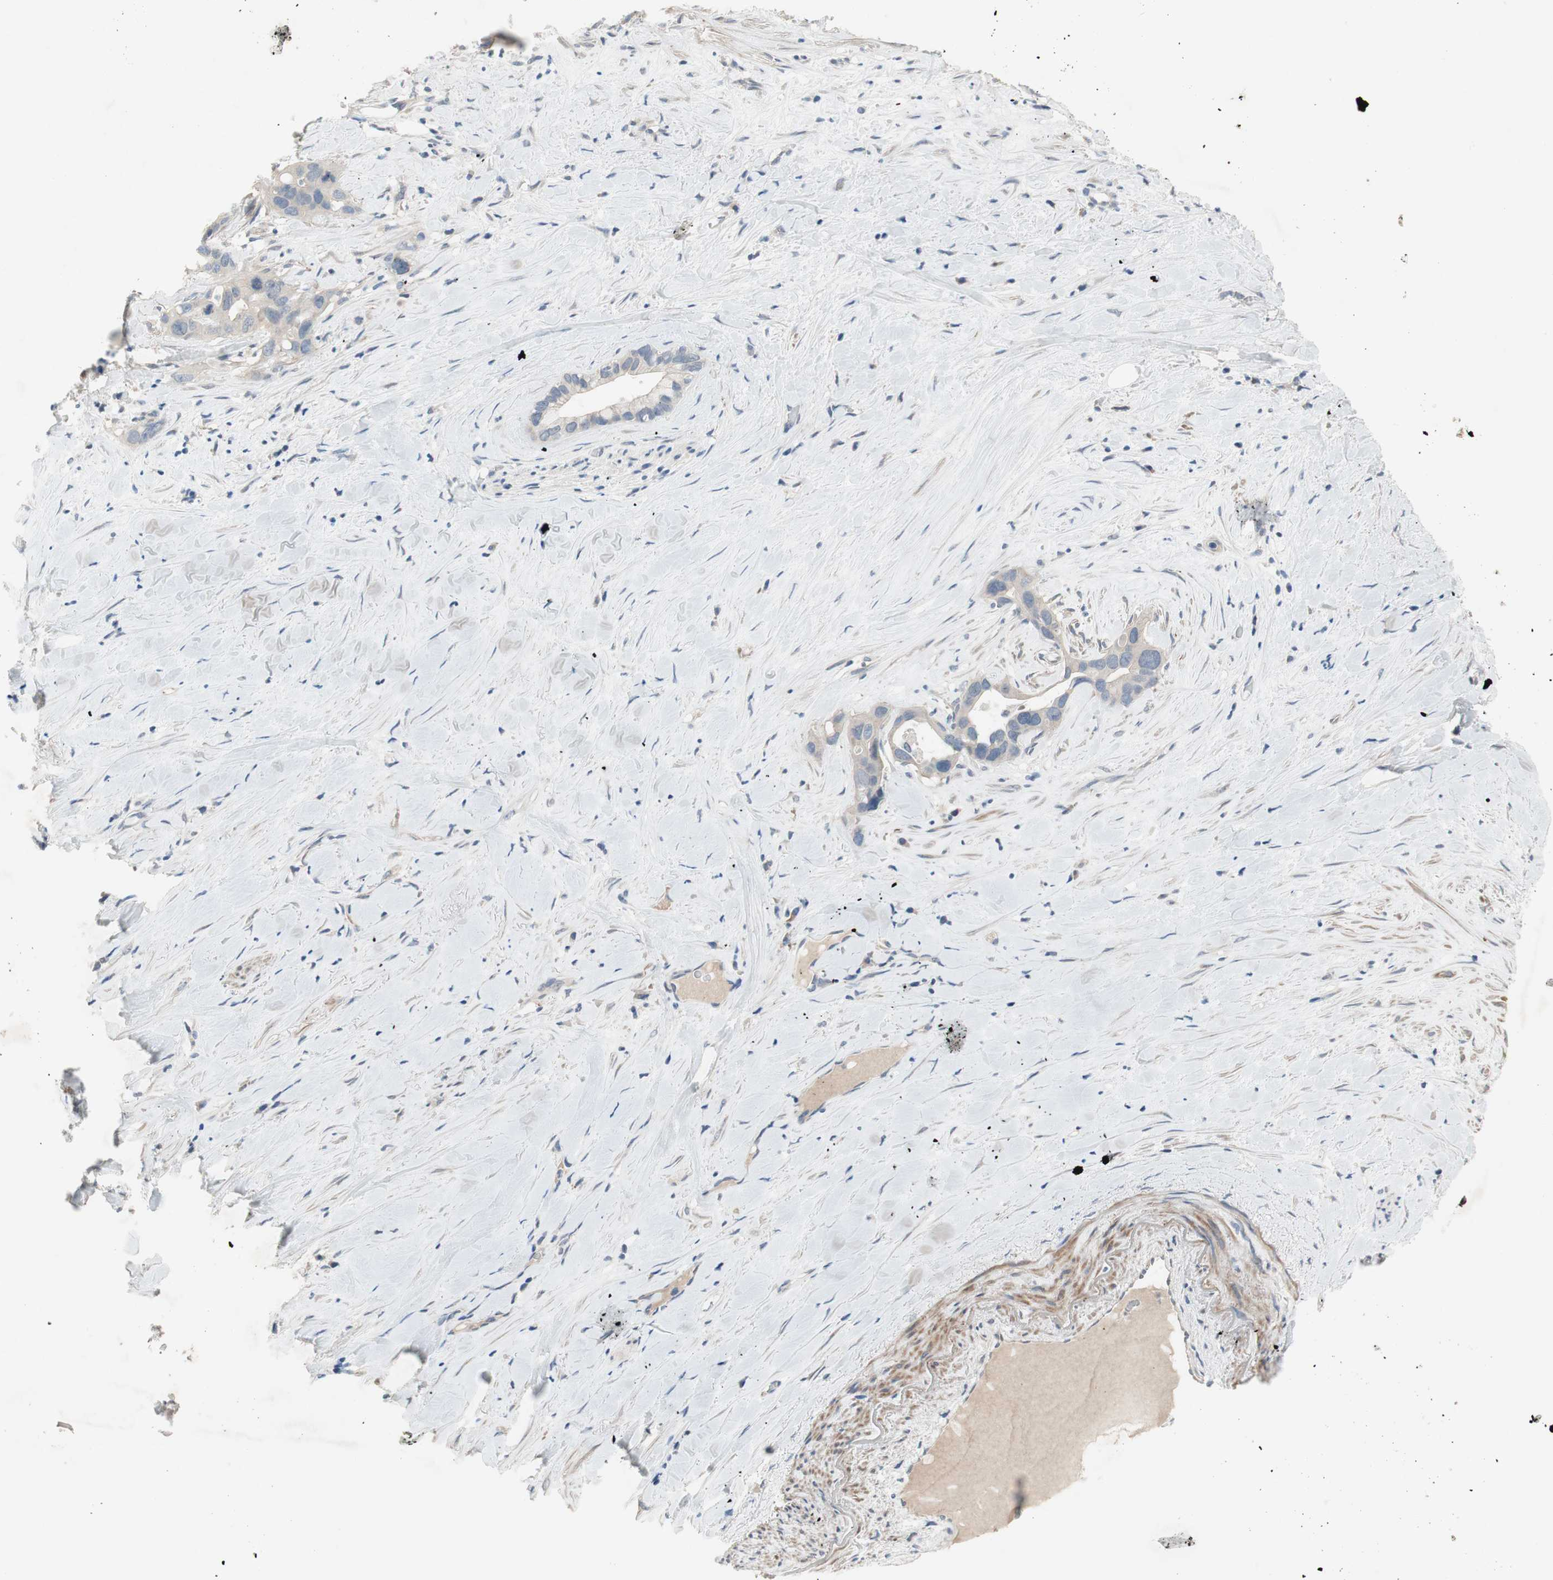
{"staining": {"intensity": "negative", "quantity": "none", "location": "none"}, "tissue": "liver cancer", "cell_type": "Tumor cells", "image_type": "cancer", "snomed": [{"axis": "morphology", "description": "Cholangiocarcinoma"}, {"axis": "topography", "description": "Liver"}], "caption": "Photomicrograph shows no significant protein staining in tumor cells of cholangiocarcinoma (liver).", "gene": "TACR3", "patient": {"sex": "female", "age": 65}}